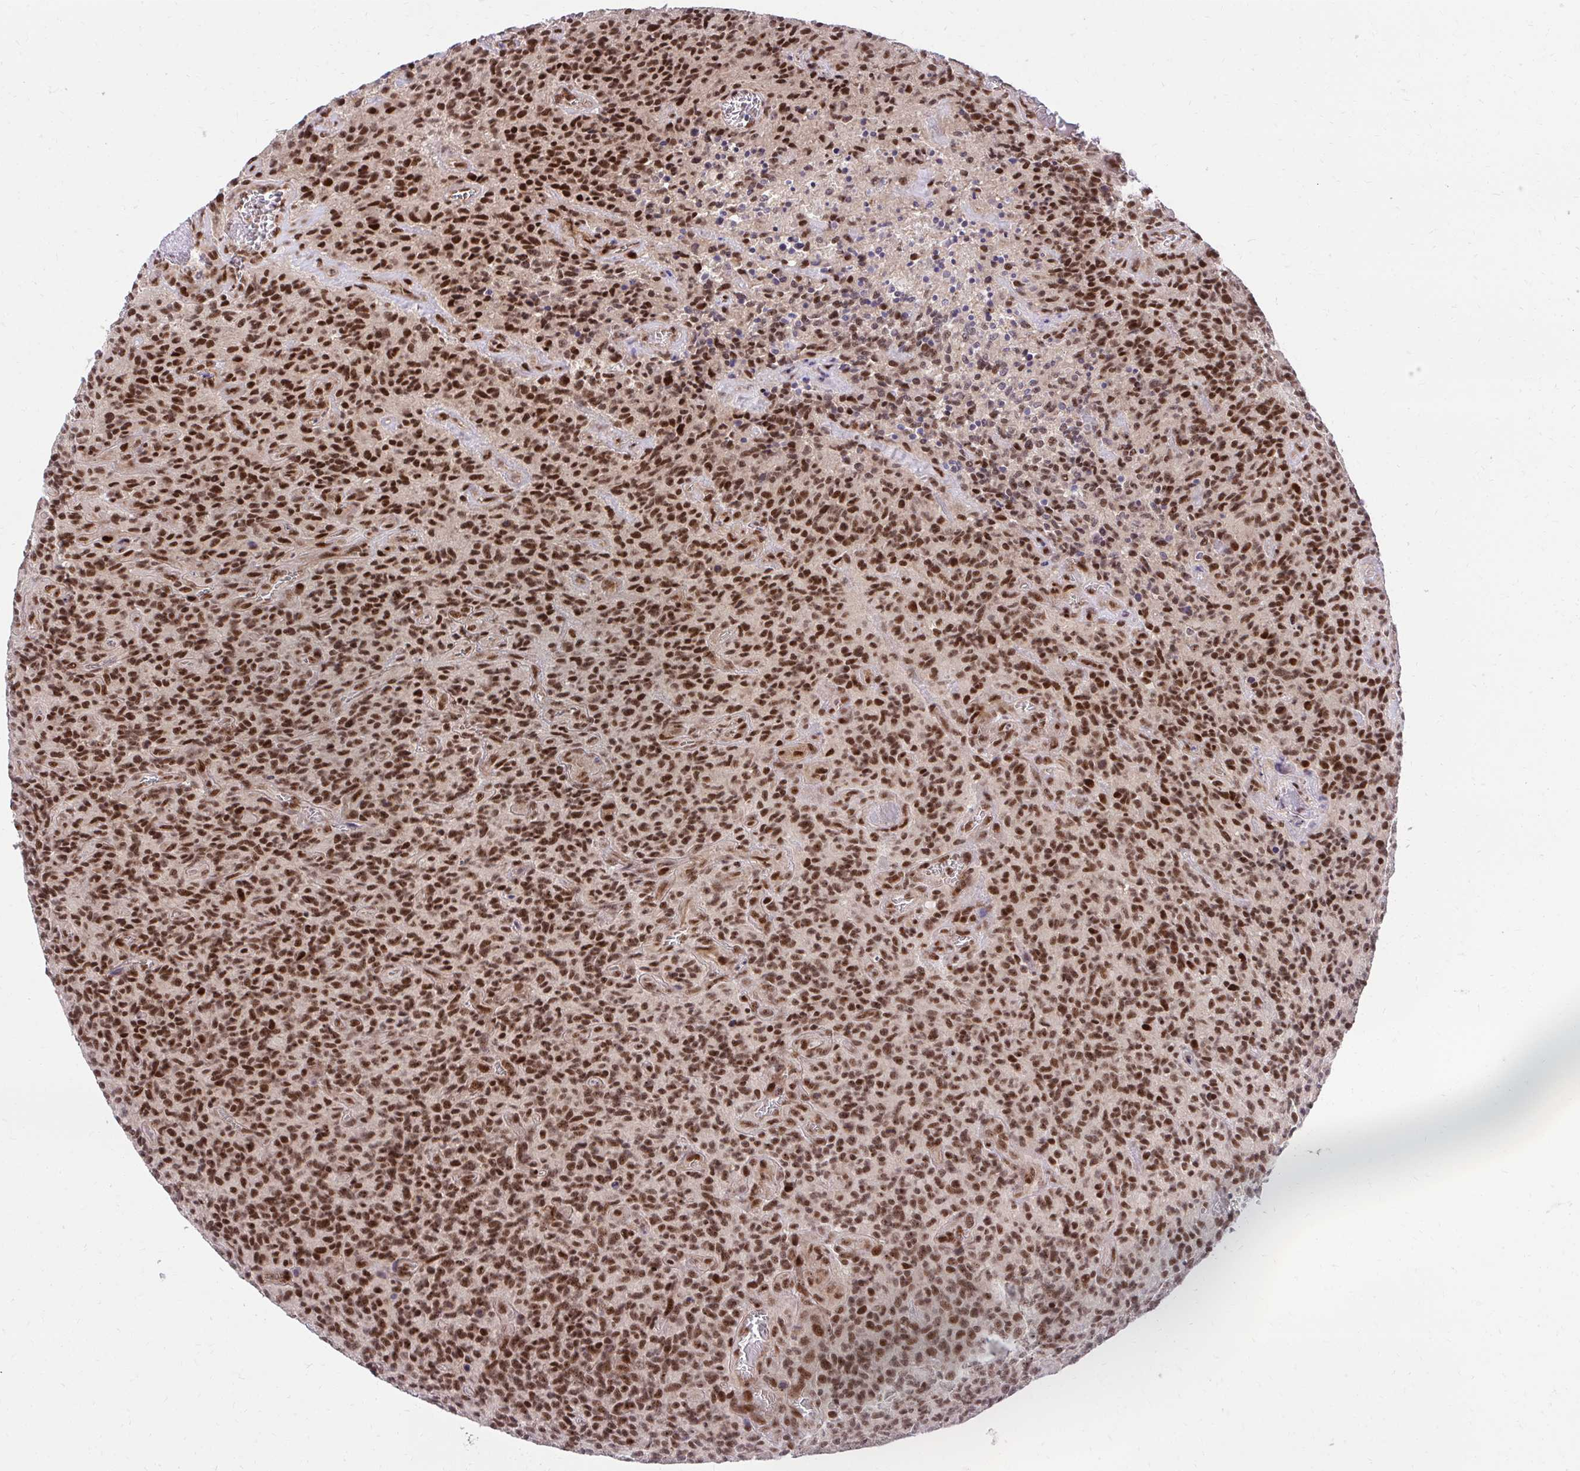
{"staining": {"intensity": "strong", "quantity": ">75%", "location": "nuclear"}, "tissue": "glioma", "cell_type": "Tumor cells", "image_type": "cancer", "snomed": [{"axis": "morphology", "description": "Glioma, malignant, High grade"}, {"axis": "topography", "description": "Brain"}], "caption": "The image reveals staining of glioma, revealing strong nuclear protein expression (brown color) within tumor cells. Ihc stains the protein in brown and the nuclei are stained blue.", "gene": "HOXA4", "patient": {"sex": "male", "age": 76}}